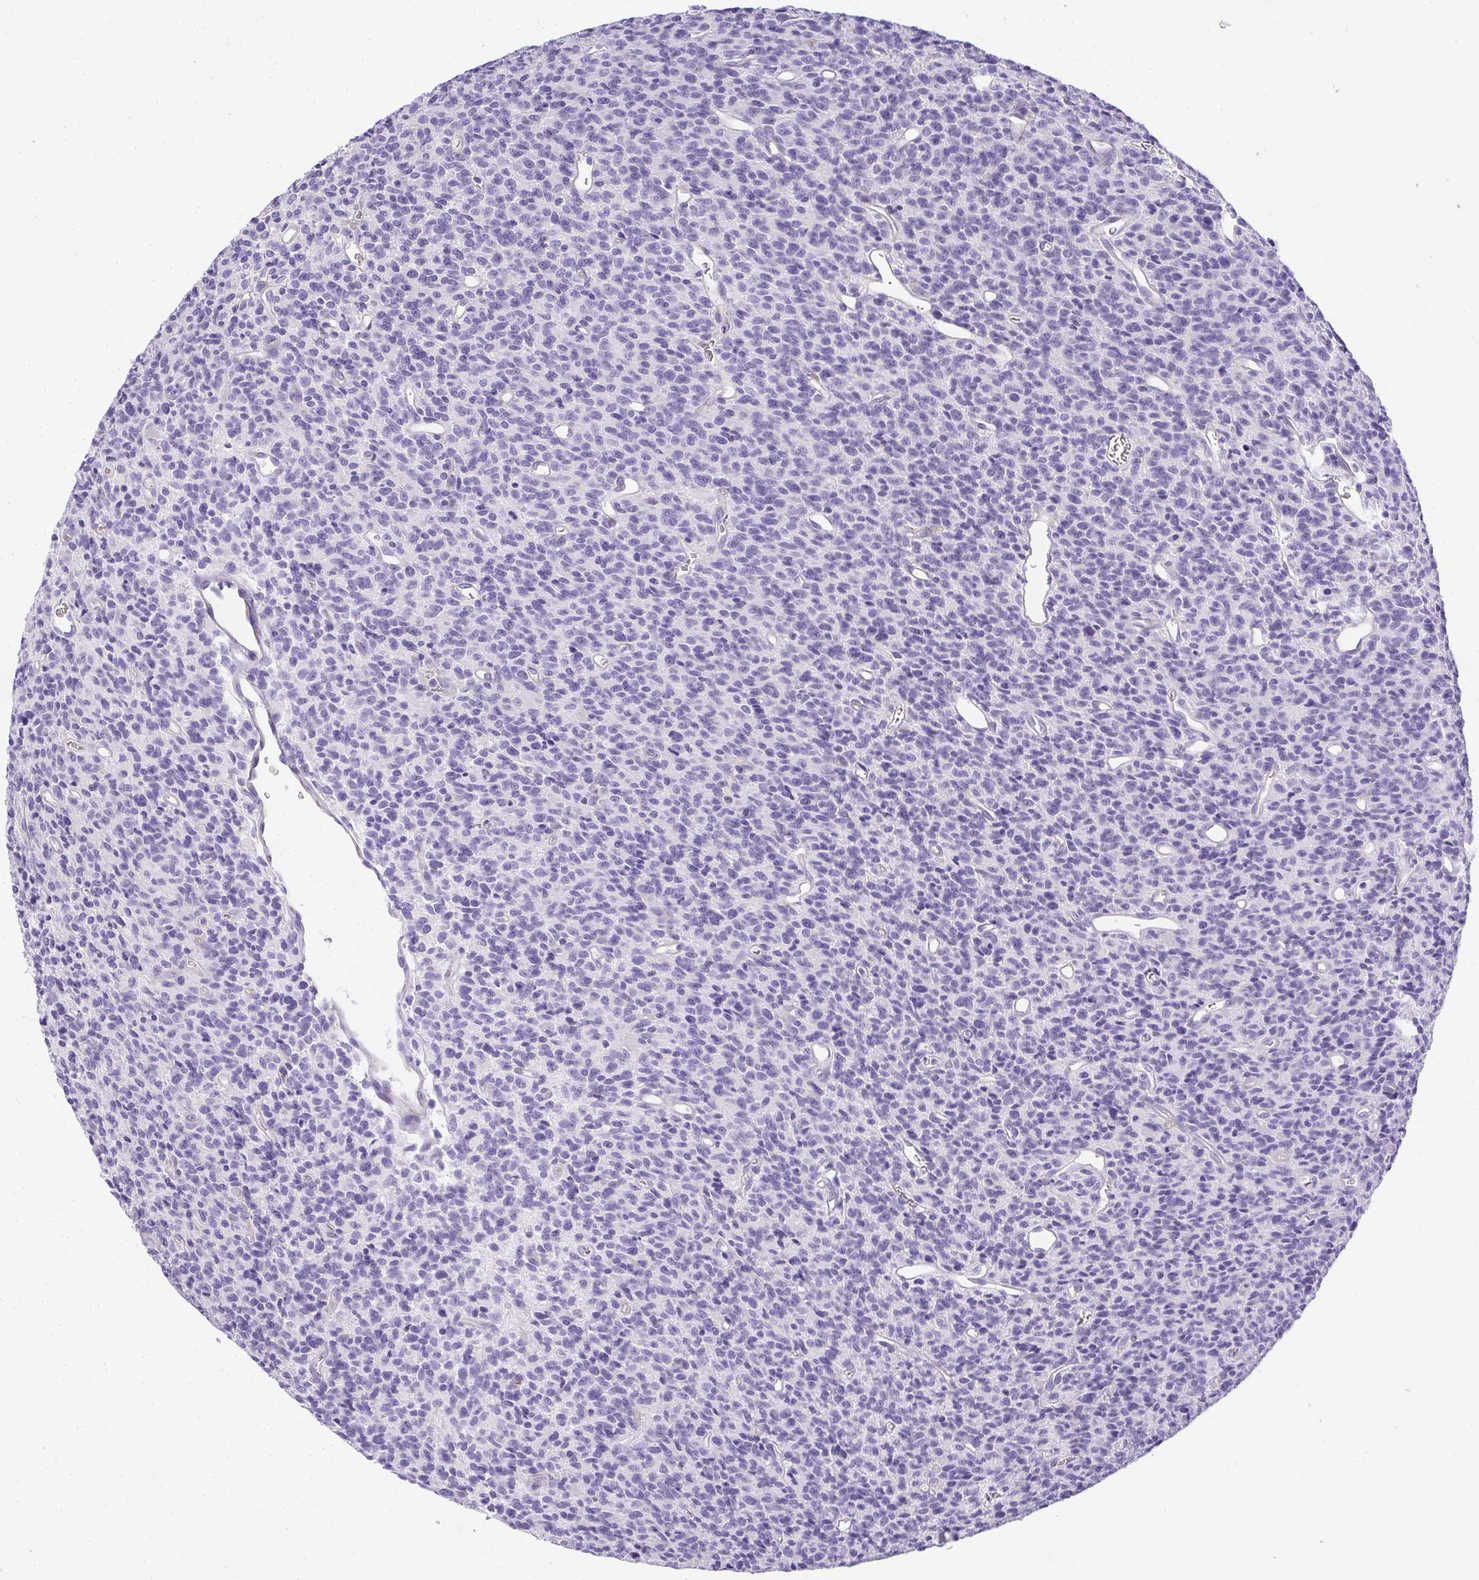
{"staining": {"intensity": "negative", "quantity": "none", "location": "none"}, "tissue": "glioma", "cell_type": "Tumor cells", "image_type": "cancer", "snomed": [{"axis": "morphology", "description": "Glioma, malignant, High grade"}, {"axis": "topography", "description": "Brain"}], "caption": "Tumor cells show no significant expression in malignant glioma (high-grade).", "gene": "PLPPR3", "patient": {"sex": "male", "age": 76}}